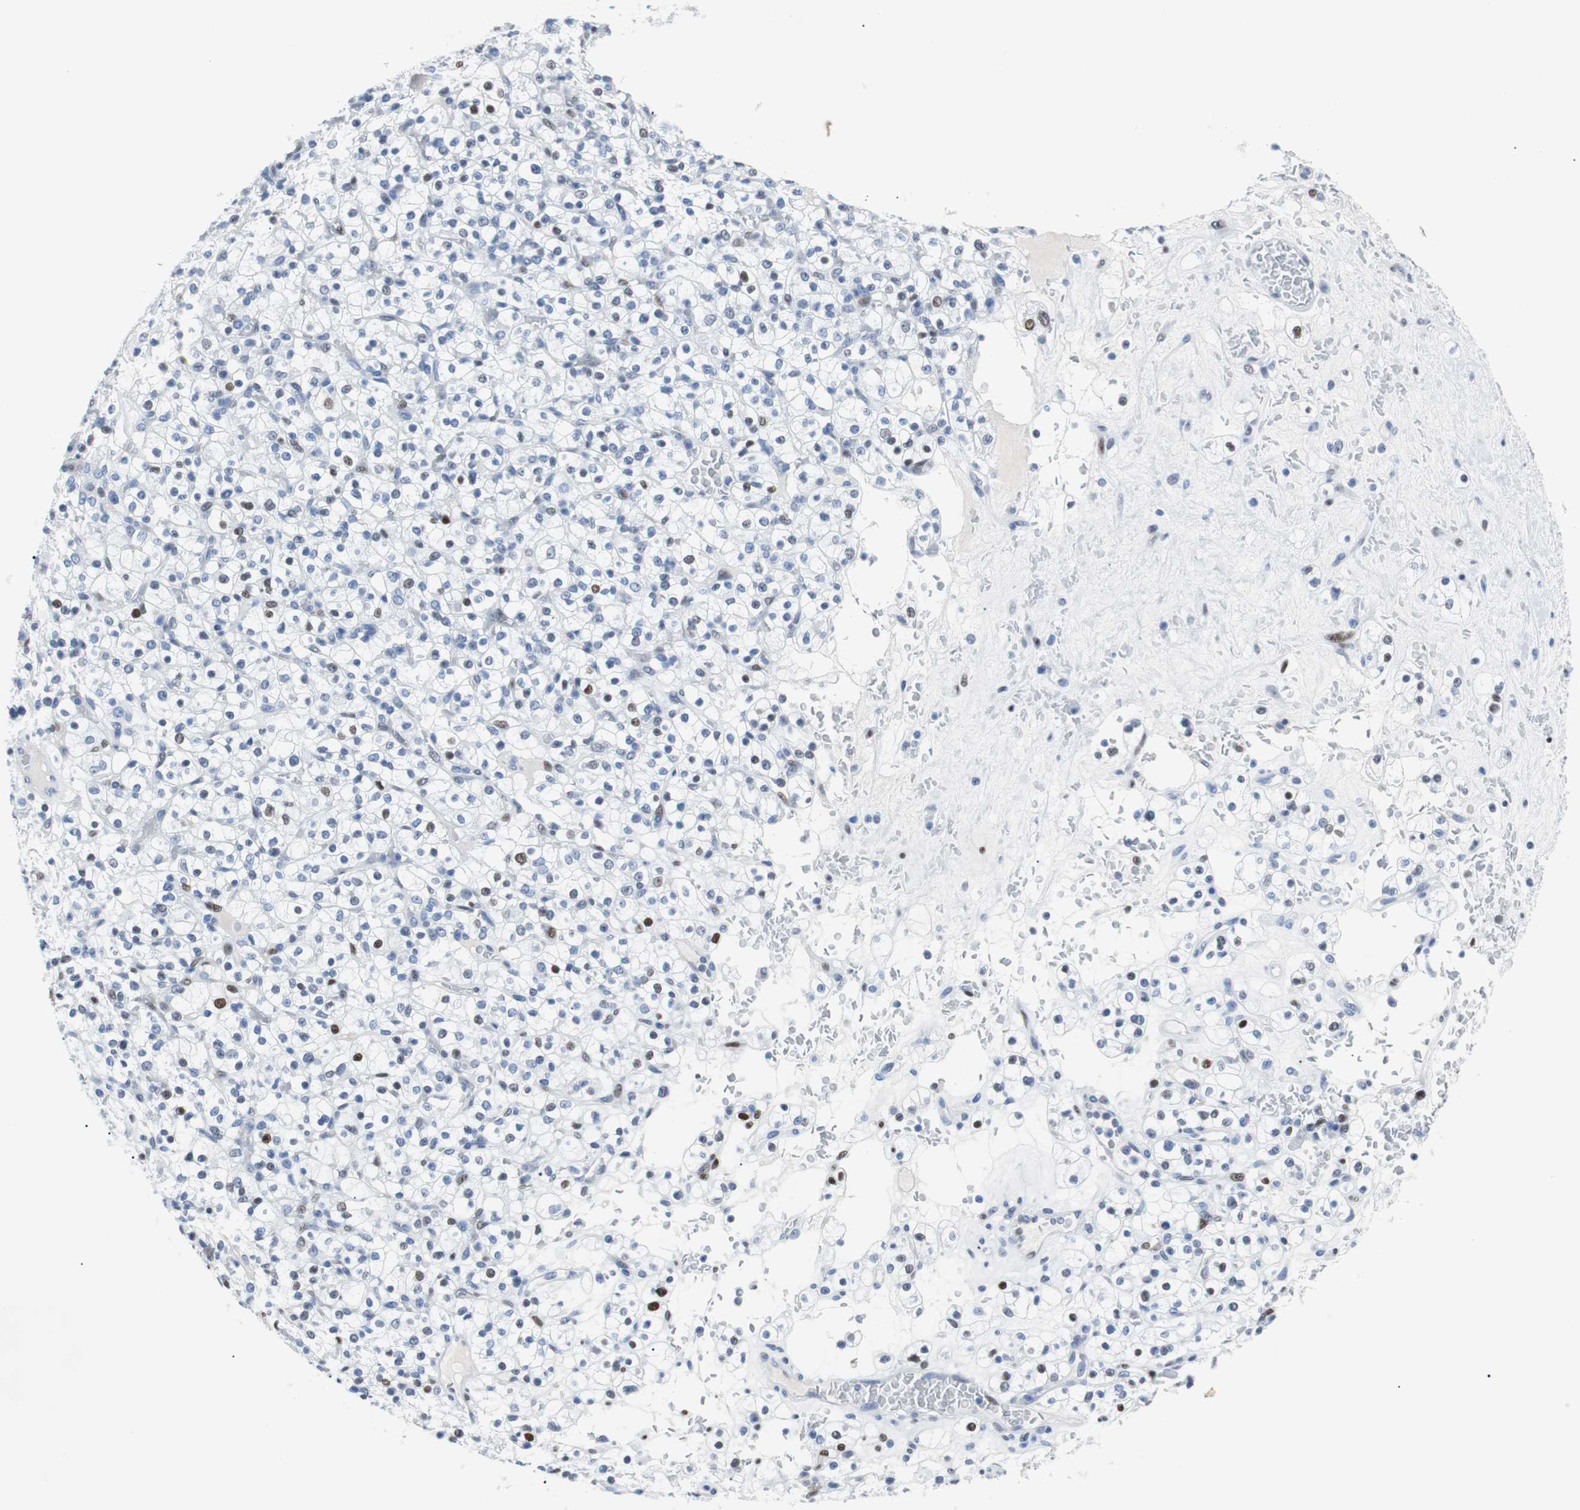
{"staining": {"intensity": "weak", "quantity": "<25%", "location": "nuclear"}, "tissue": "renal cancer", "cell_type": "Tumor cells", "image_type": "cancer", "snomed": [{"axis": "morphology", "description": "Normal tissue, NOS"}, {"axis": "morphology", "description": "Adenocarcinoma, NOS"}, {"axis": "topography", "description": "Kidney"}], "caption": "The immunohistochemistry photomicrograph has no significant positivity in tumor cells of renal adenocarcinoma tissue.", "gene": "JUN", "patient": {"sex": "female", "age": 72}}